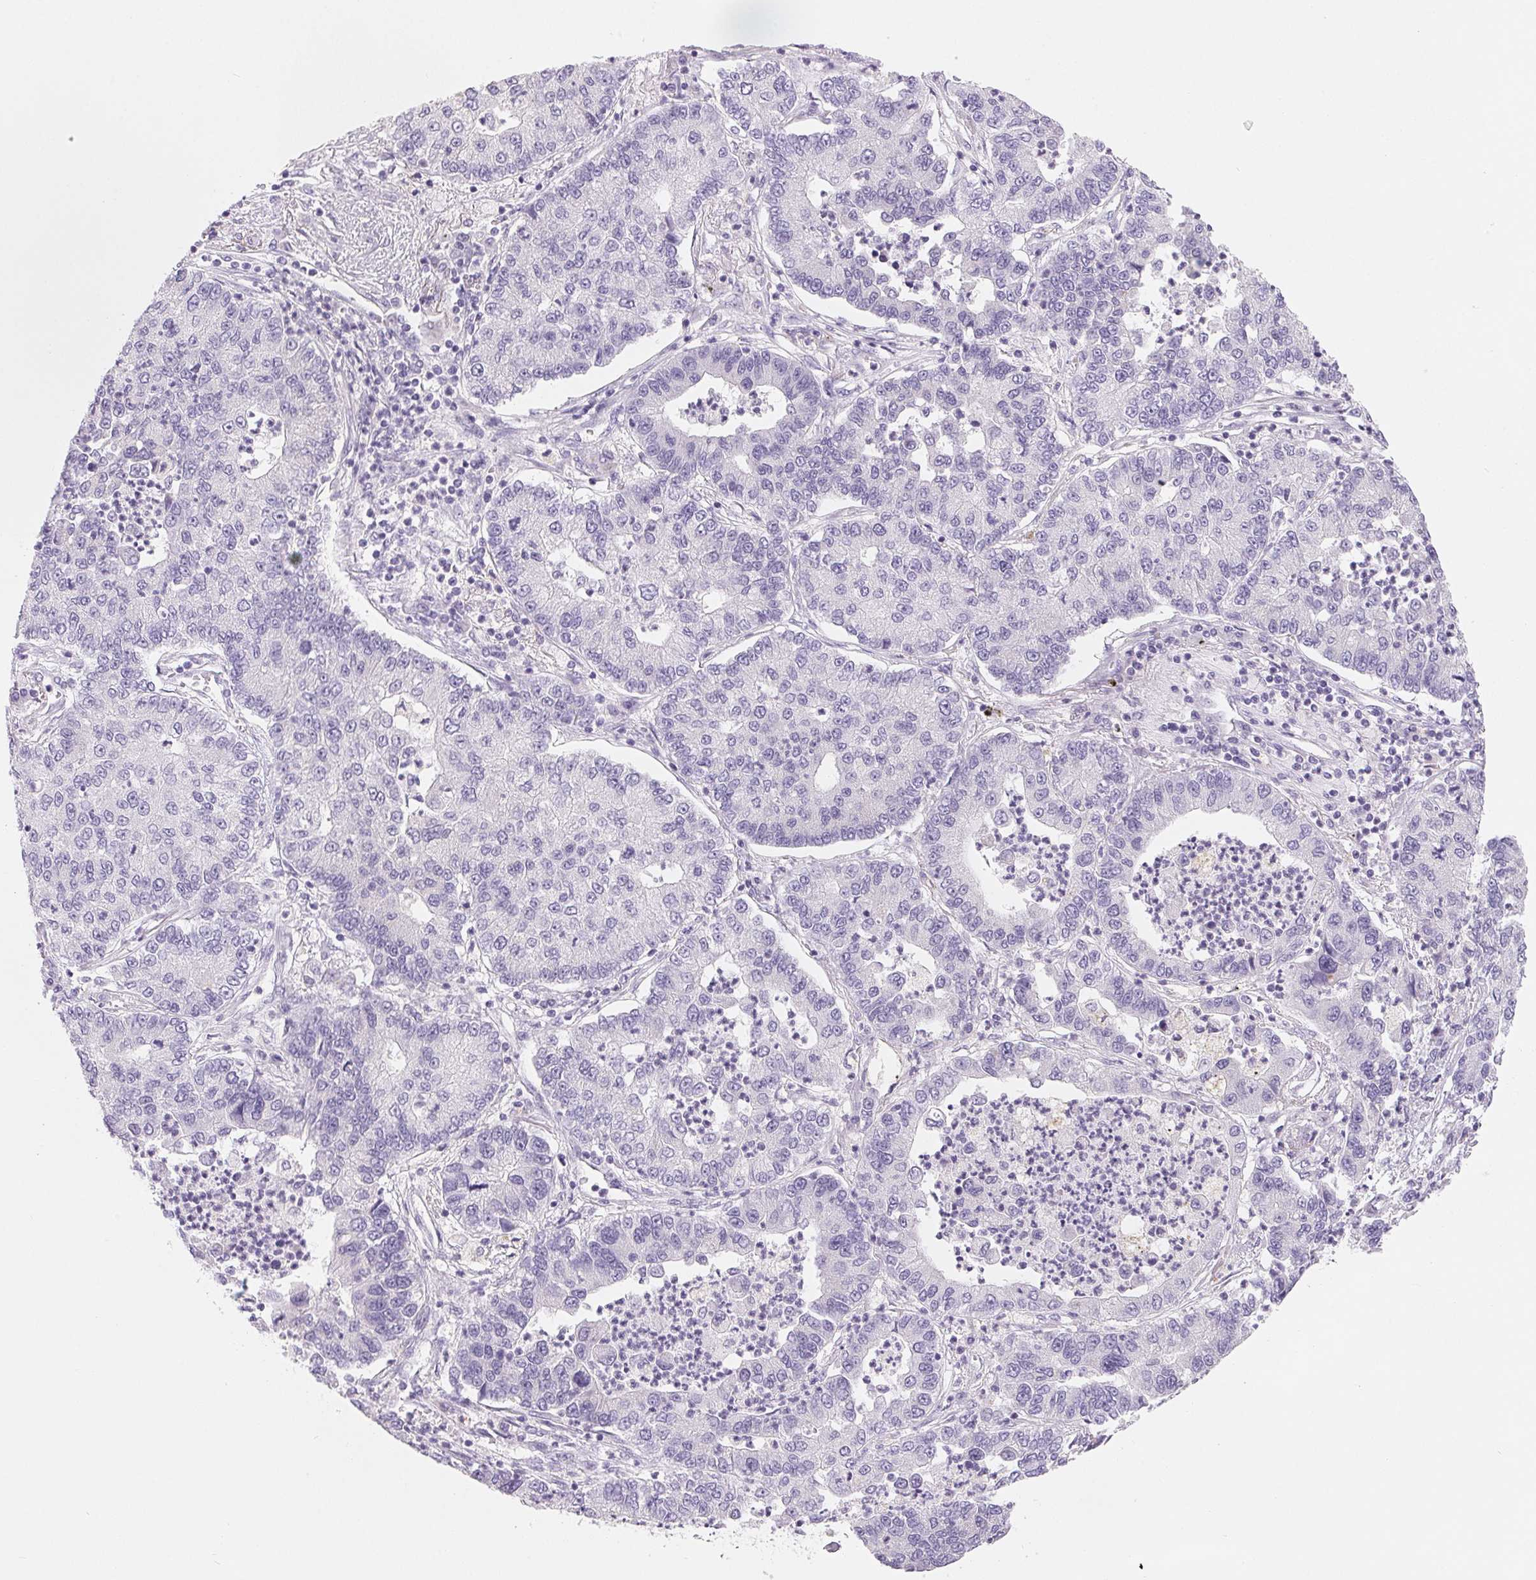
{"staining": {"intensity": "negative", "quantity": "none", "location": "none"}, "tissue": "lung cancer", "cell_type": "Tumor cells", "image_type": "cancer", "snomed": [{"axis": "morphology", "description": "Adenocarcinoma, NOS"}, {"axis": "topography", "description": "Lung"}], "caption": "High magnification brightfield microscopy of lung cancer (adenocarcinoma) stained with DAB (3,3'-diaminobenzidine) (brown) and counterstained with hematoxylin (blue): tumor cells show no significant expression.", "gene": "SPACA5B", "patient": {"sex": "female", "age": 57}}